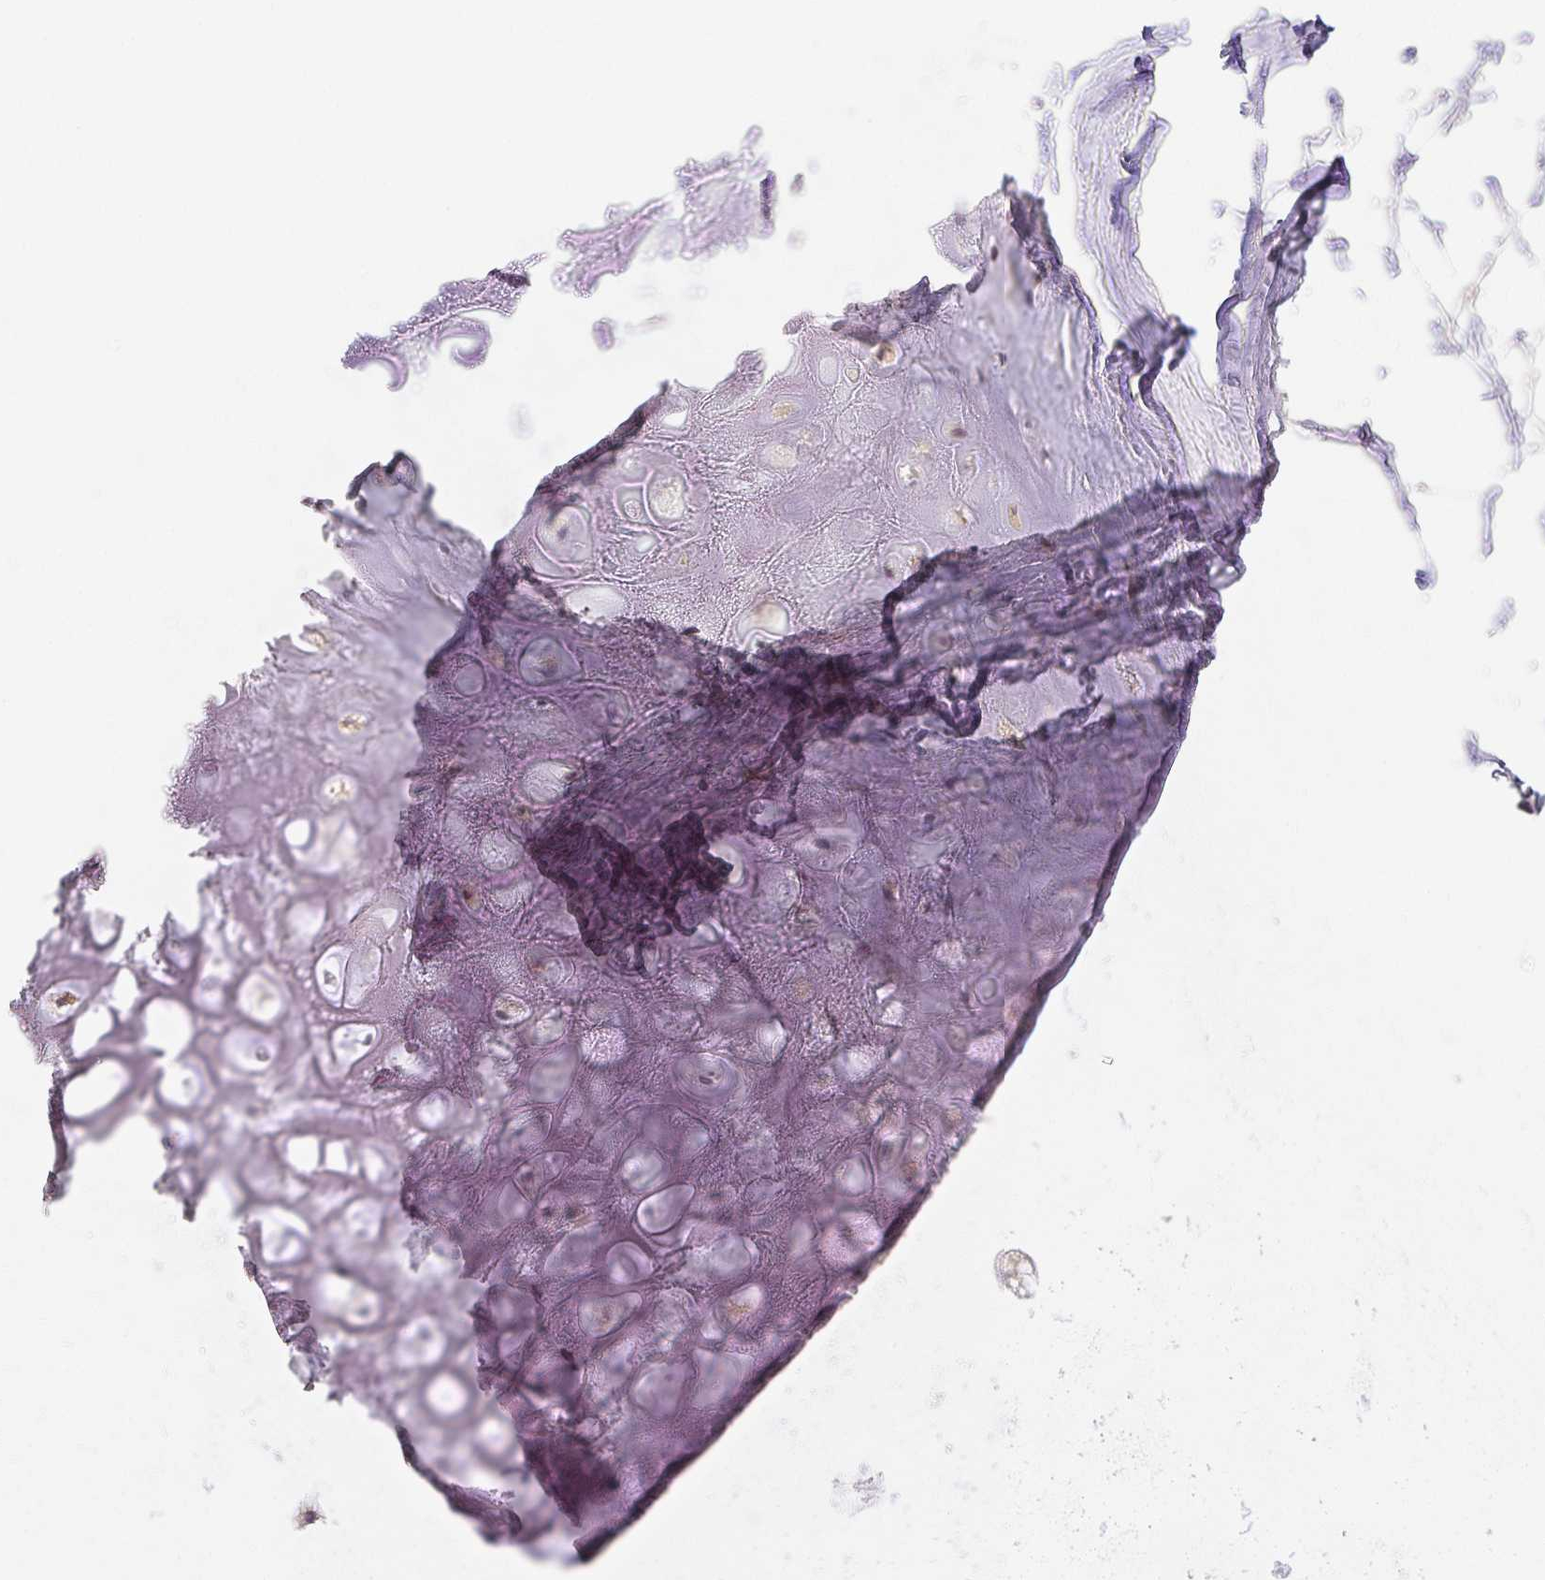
{"staining": {"intensity": "negative", "quantity": "none", "location": "none"}, "tissue": "adipose tissue", "cell_type": "Adipocytes", "image_type": "normal", "snomed": [{"axis": "morphology", "description": "Normal tissue, NOS"}, {"axis": "topography", "description": "Lymph node"}, {"axis": "topography", "description": "Cartilage tissue"}, {"axis": "topography", "description": "Nasopharynx"}], "caption": "There is no significant staining in adipocytes of adipose tissue. (Brightfield microscopy of DAB immunohistochemistry at high magnification).", "gene": "AZGP1", "patient": {"sex": "male", "age": 63}}